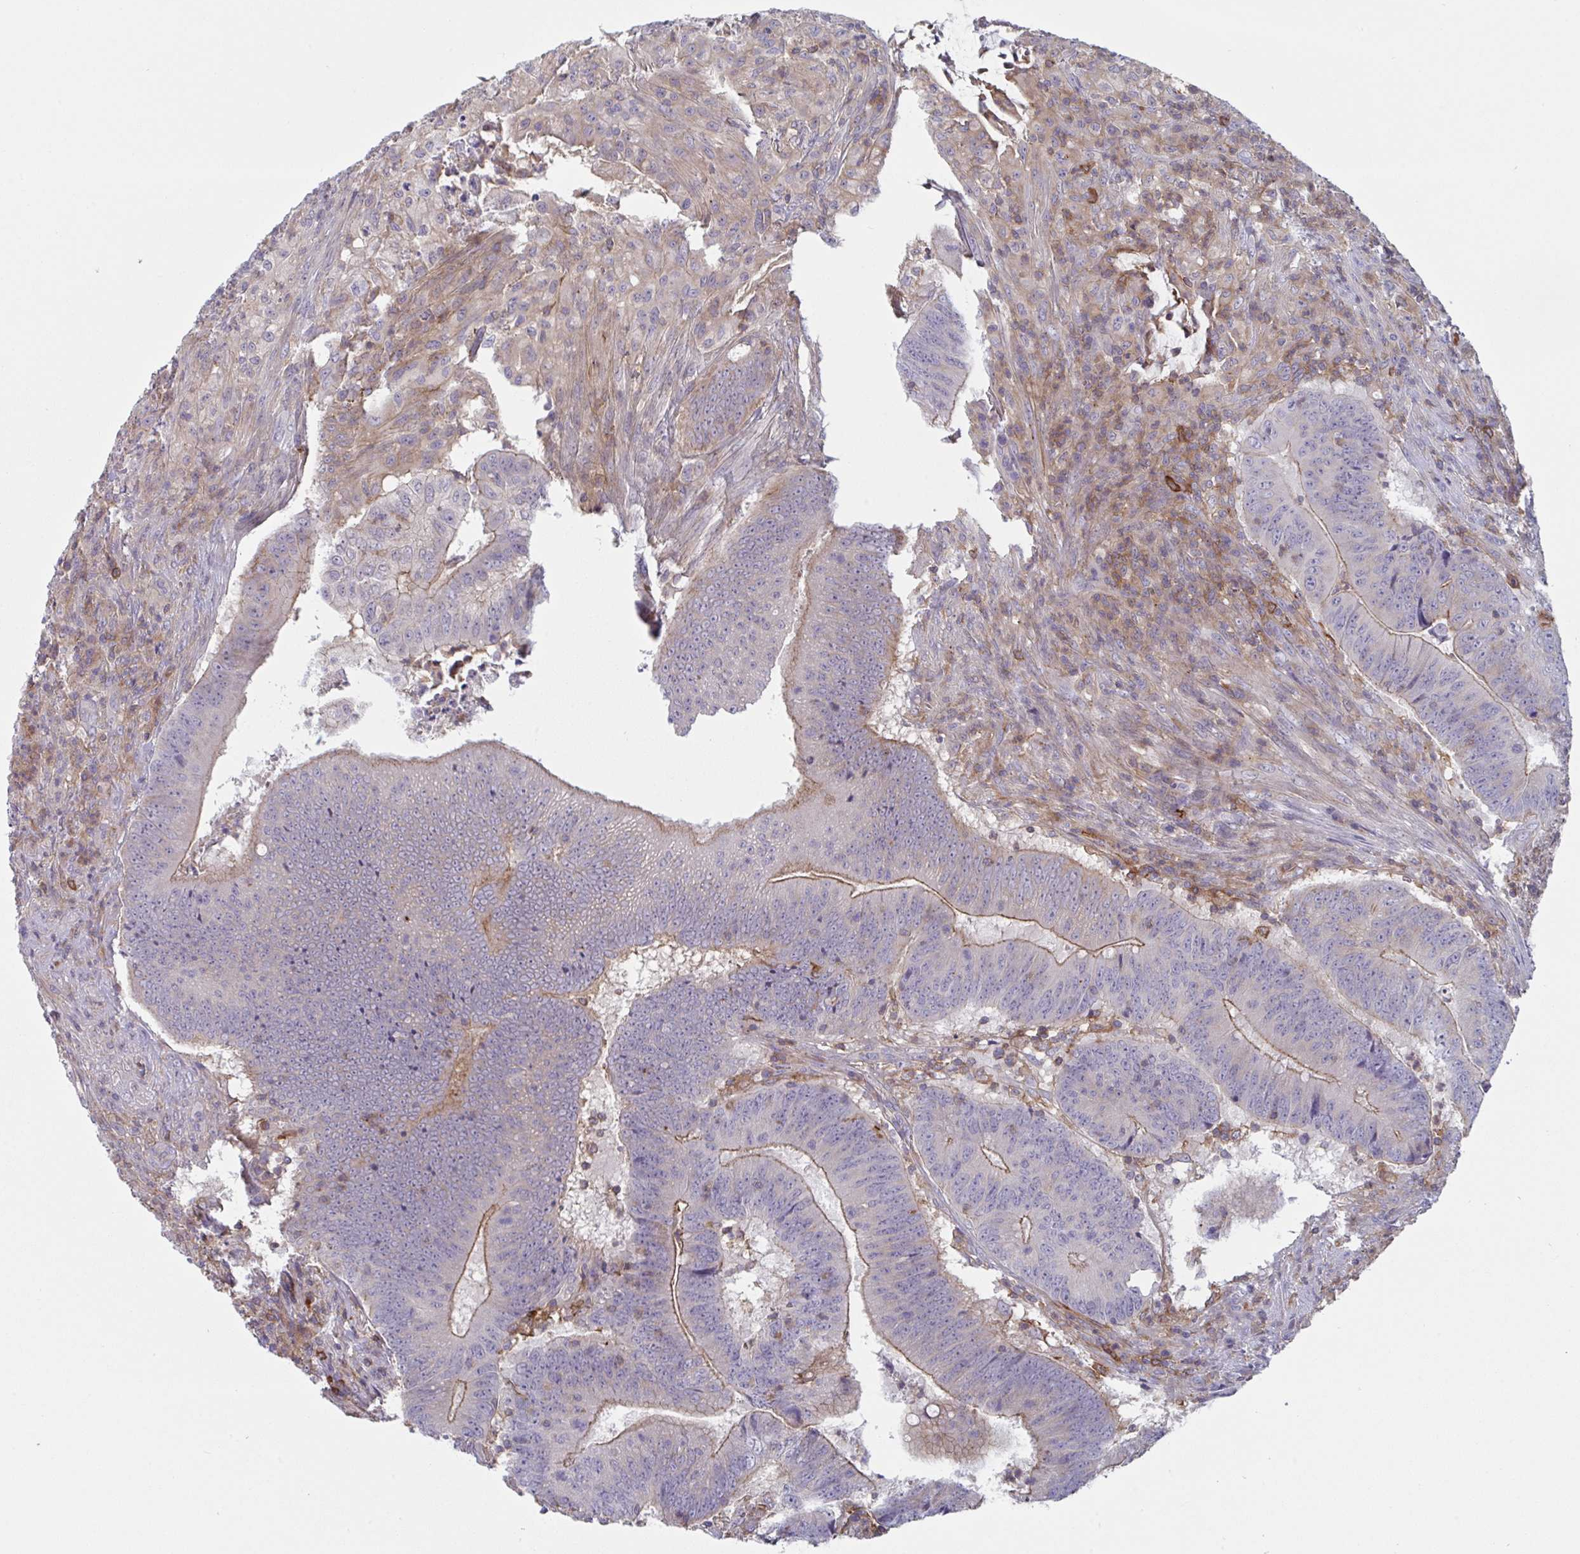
{"staining": {"intensity": "moderate", "quantity": "25%-75%", "location": "cytoplasmic/membranous"}, "tissue": "colorectal cancer", "cell_type": "Tumor cells", "image_type": "cancer", "snomed": [{"axis": "morphology", "description": "Adenocarcinoma, NOS"}, {"axis": "topography", "description": "Colon"}], "caption": "Moderate cytoplasmic/membranous expression for a protein is identified in about 25%-75% of tumor cells of adenocarcinoma (colorectal) using immunohistochemistry (IHC).", "gene": "DISP2", "patient": {"sex": "female", "age": 87}}